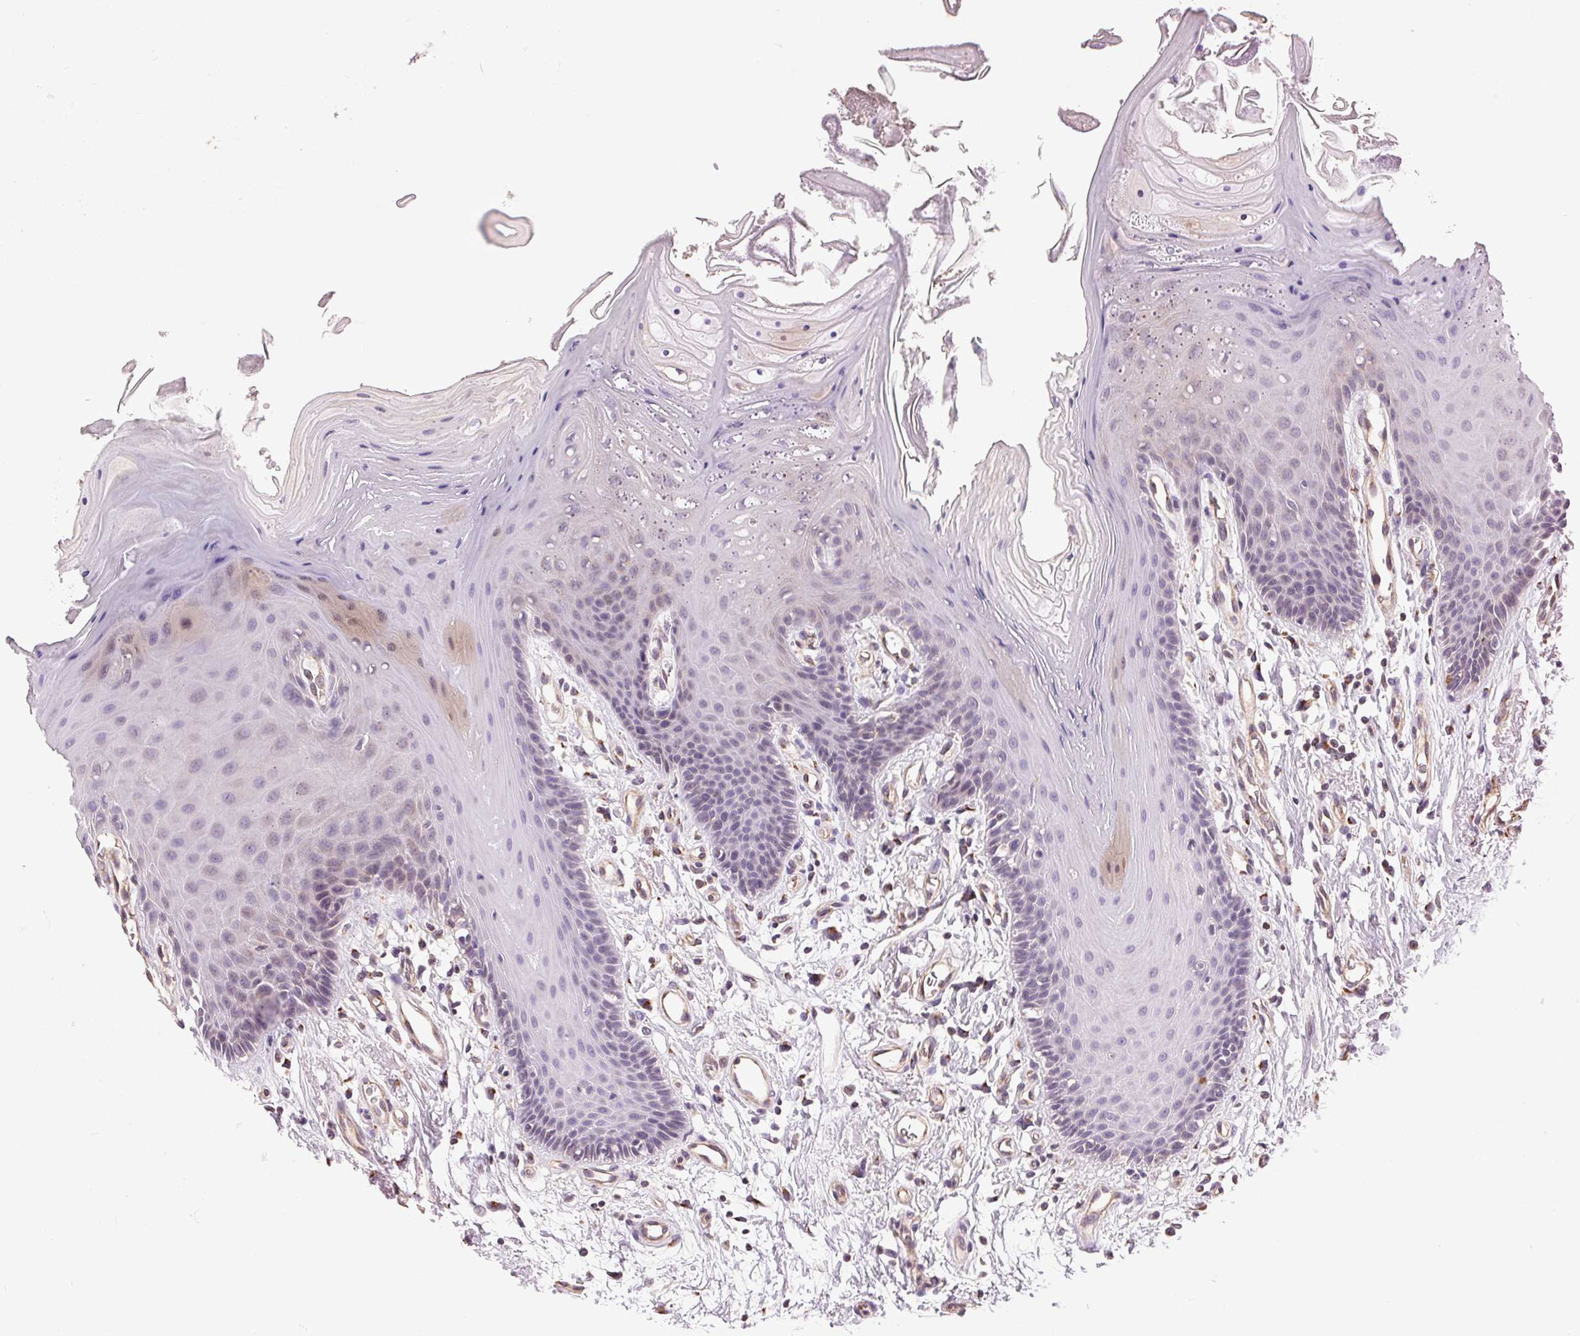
{"staining": {"intensity": "moderate", "quantity": "<25%", "location": "cytoplasmic/membranous"}, "tissue": "oral mucosa", "cell_type": "Squamous epithelial cells", "image_type": "normal", "snomed": [{"axis": "morphology", "description": "Normal tissue, NOS"}, {"axis": "morphology", "description": "Normal morphology"}, {"axis": "topography", "description": "Oral tissue"}], "caption": "Immunohistochemistry (DAB (3,3'-diaminobenzidine)) staining of normal oral mucosa exhibits moderate cytoplasmic/membranous protein positivity in approximately <25% of squamous epithelial cells. The protein of interest is shown in brown color, while the nuclei are stained blue.", "gene": "GOLPH3", "patient": {"sex": "female", "age": 76}}